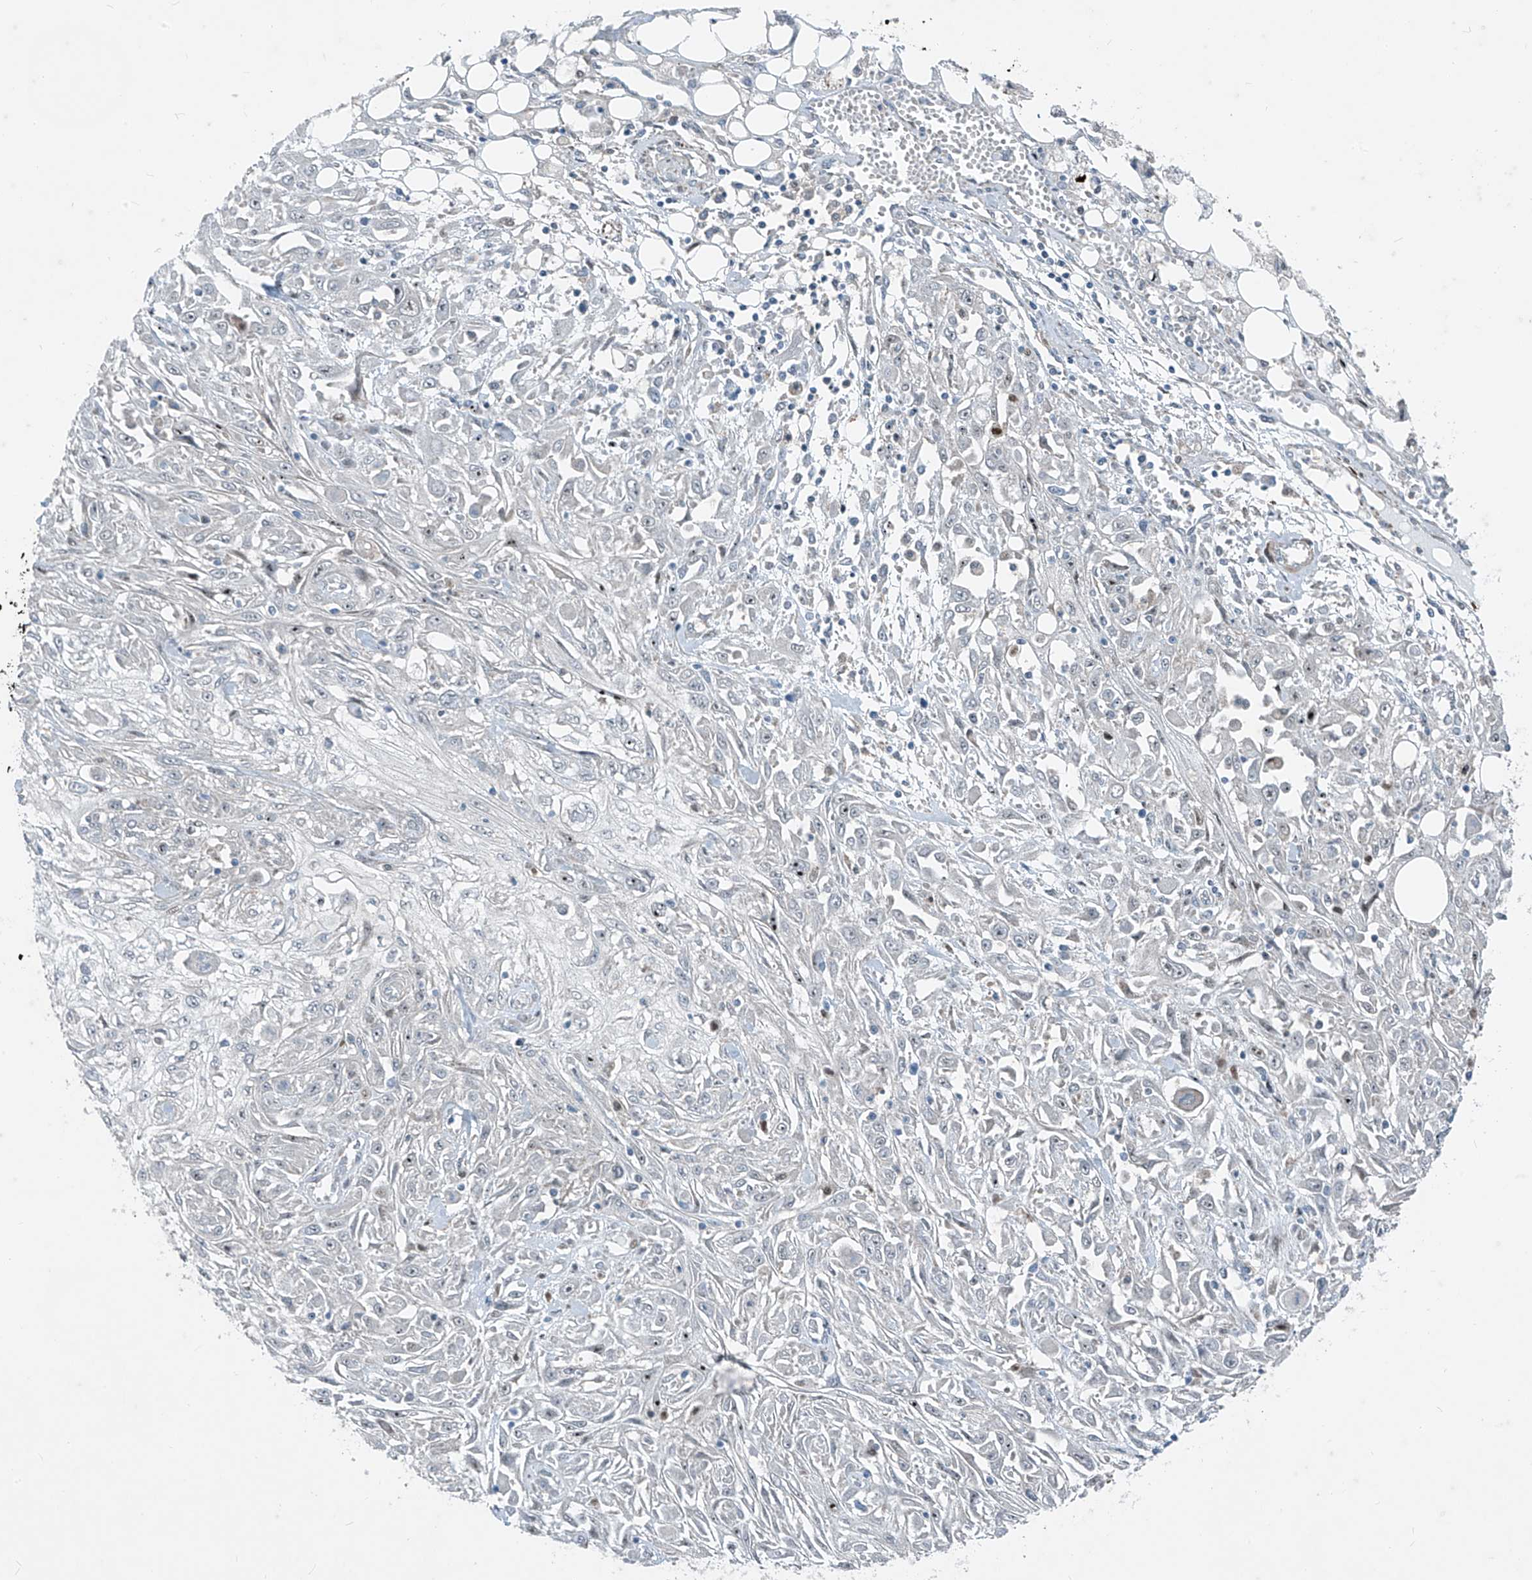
{"staining": {"intensity": "negative", "quantity": "none", "location": "none"}, "tissue": "skin cancer", "cell_type": "Tumor cells", "image_type": "cancer", "snomed": [{"axis": "morphology", "description": "Squamous cell carcinoma, NOS"}, {"axis": "morphology", "description": "Squamous cell carcinoma, metastatic, NOS"}, {"axis": "topography", "description": "Skin"}, {"axis": "topography", "description": "Lymph node"}], "caption": "This is an IHC image of human metastatic squamous cell carcinoma (skin). There is no staining in tumor cells.", "gene": "PPCS", "patient": {"sex": "male", "age": 75}}